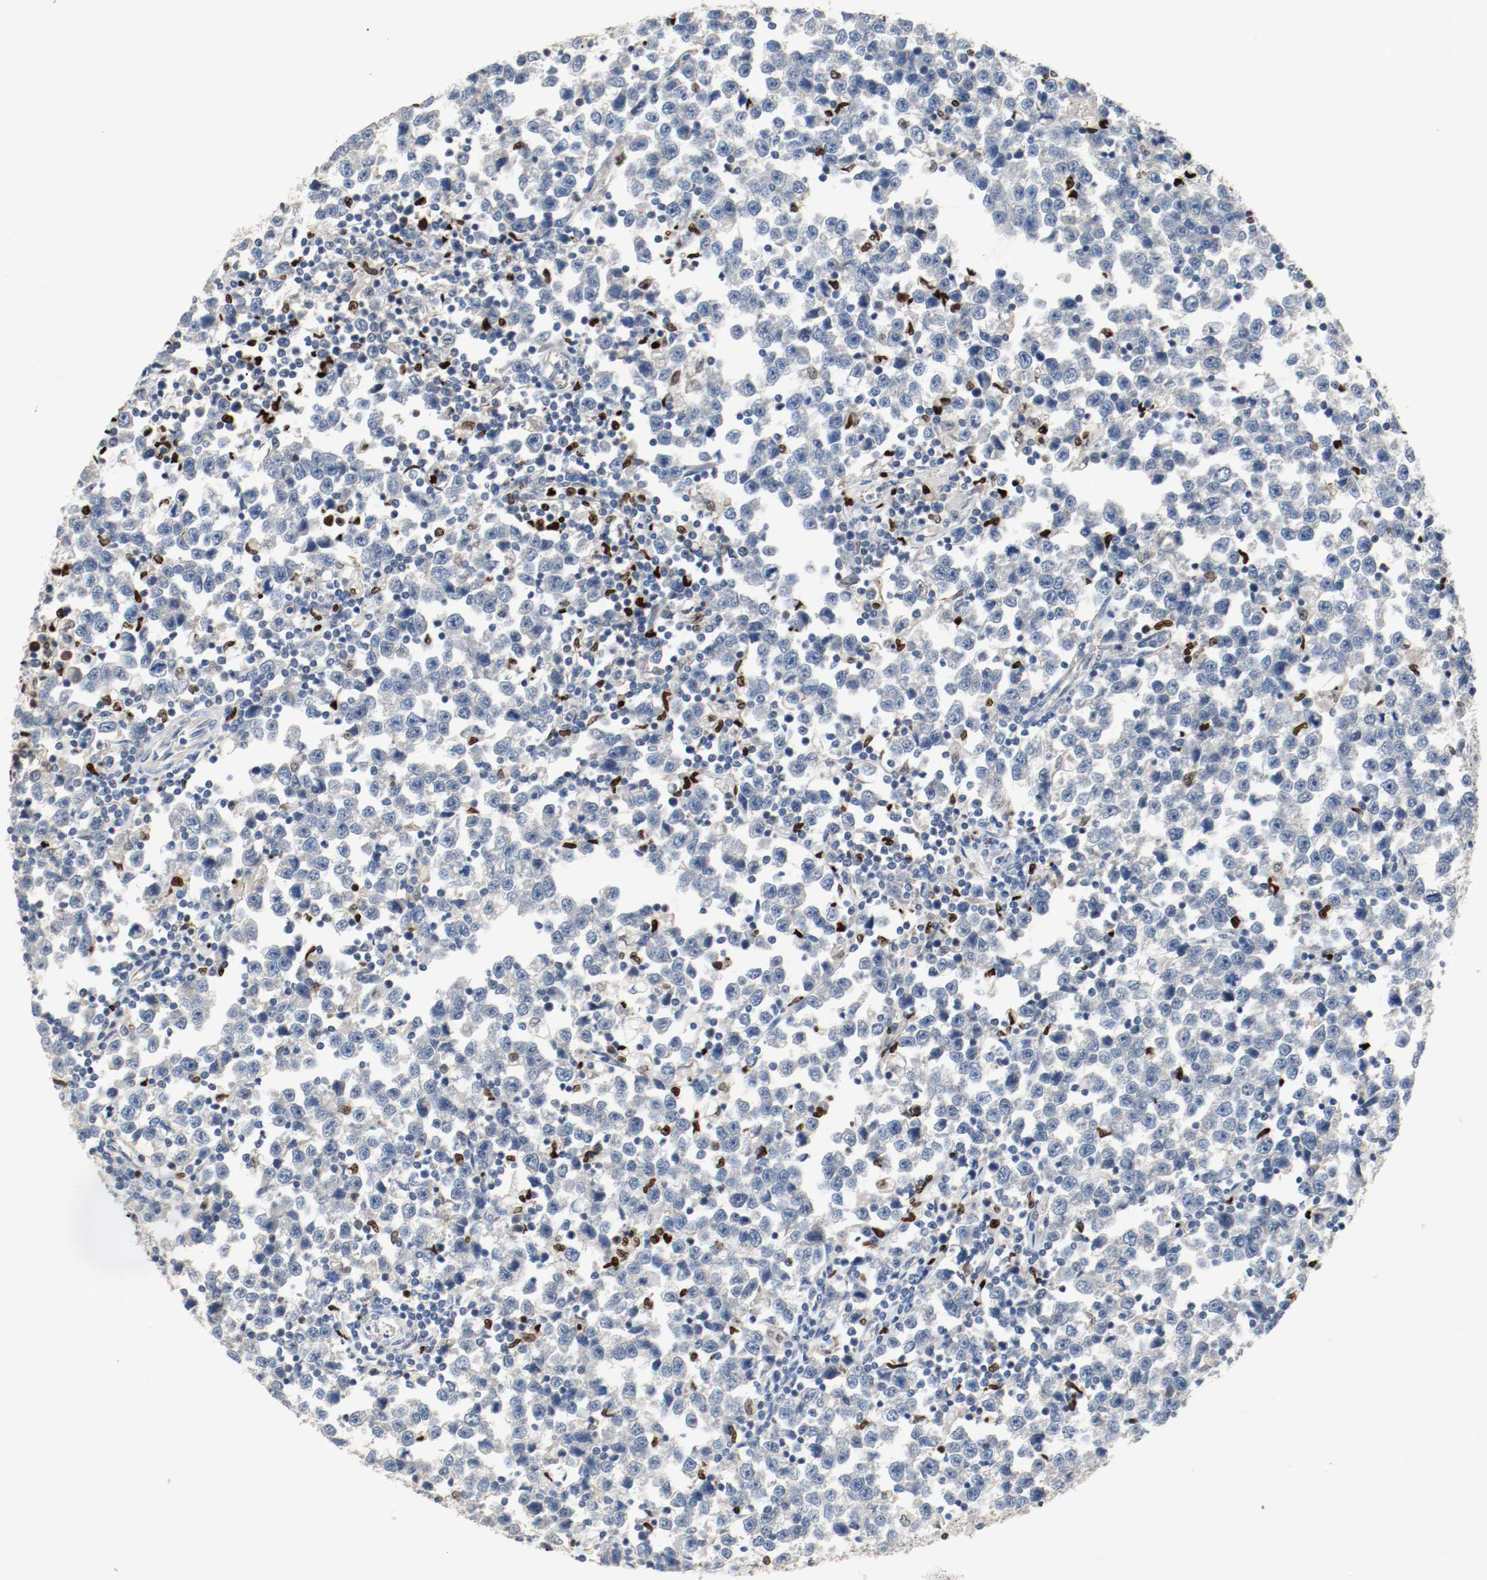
{"staining": {"intensity": "negative", "quantity": "none", "location": "none"}, "tissue": "testis cancer", "cell_type": "Tumor cells", "image_type": "cancer", "snomed": [{"axis": "morphology", "description": "Seminoma, NOS"}, {"axis": "topography", "description": "Testis"}], "caption": "A histopathology image of seminoma (testis) stained for a protein reveals no brown staining in tumor cells. Brightfield microscopy of immunohistochemistry stained with DAB (brown) and hematoxylin (blue), captured at high magnification.", "gene": "BLK", "patient": {"sex": "male", "age": 43}}